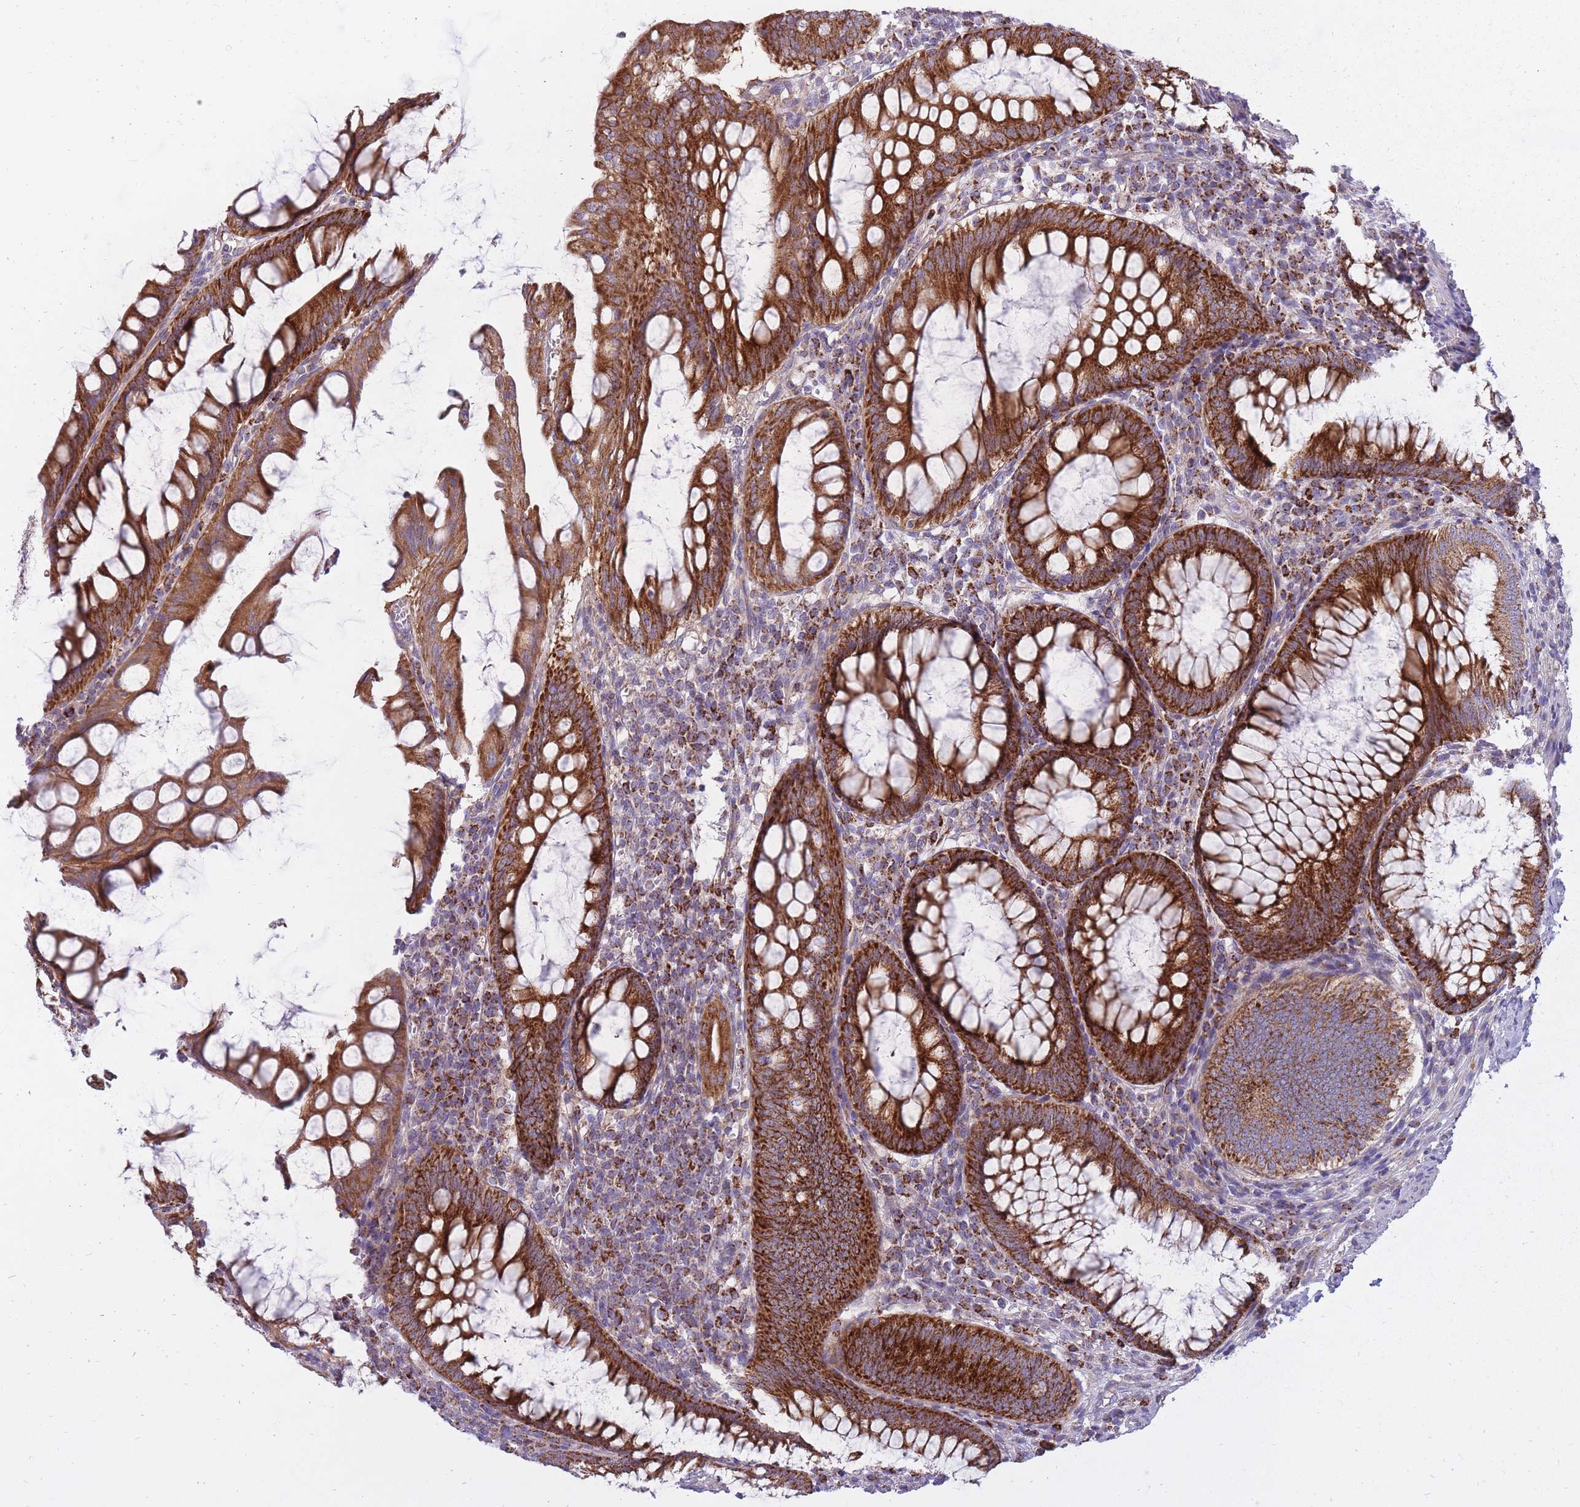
{"staining": {"intensity": "strong", "quantity": ">75%", "location": "cytoplasmic/membranous"}, "tissue": "appendix", "cell_type": "Glandular cells", "image_type": "normal", "snomed": [{"axis": "morphology", "description": "Normal tissue, NOS"}, {"axis": "topography", "description": "Appendix"}], "caption": "An image showing strong cytoplasmic/membranous expression in about >75% of glandular cells in normal appendix, as visualized by brown immunohistochemical staining.", "gene": "ALKBH4", "patient": {"sex": "male", "age": 83}}